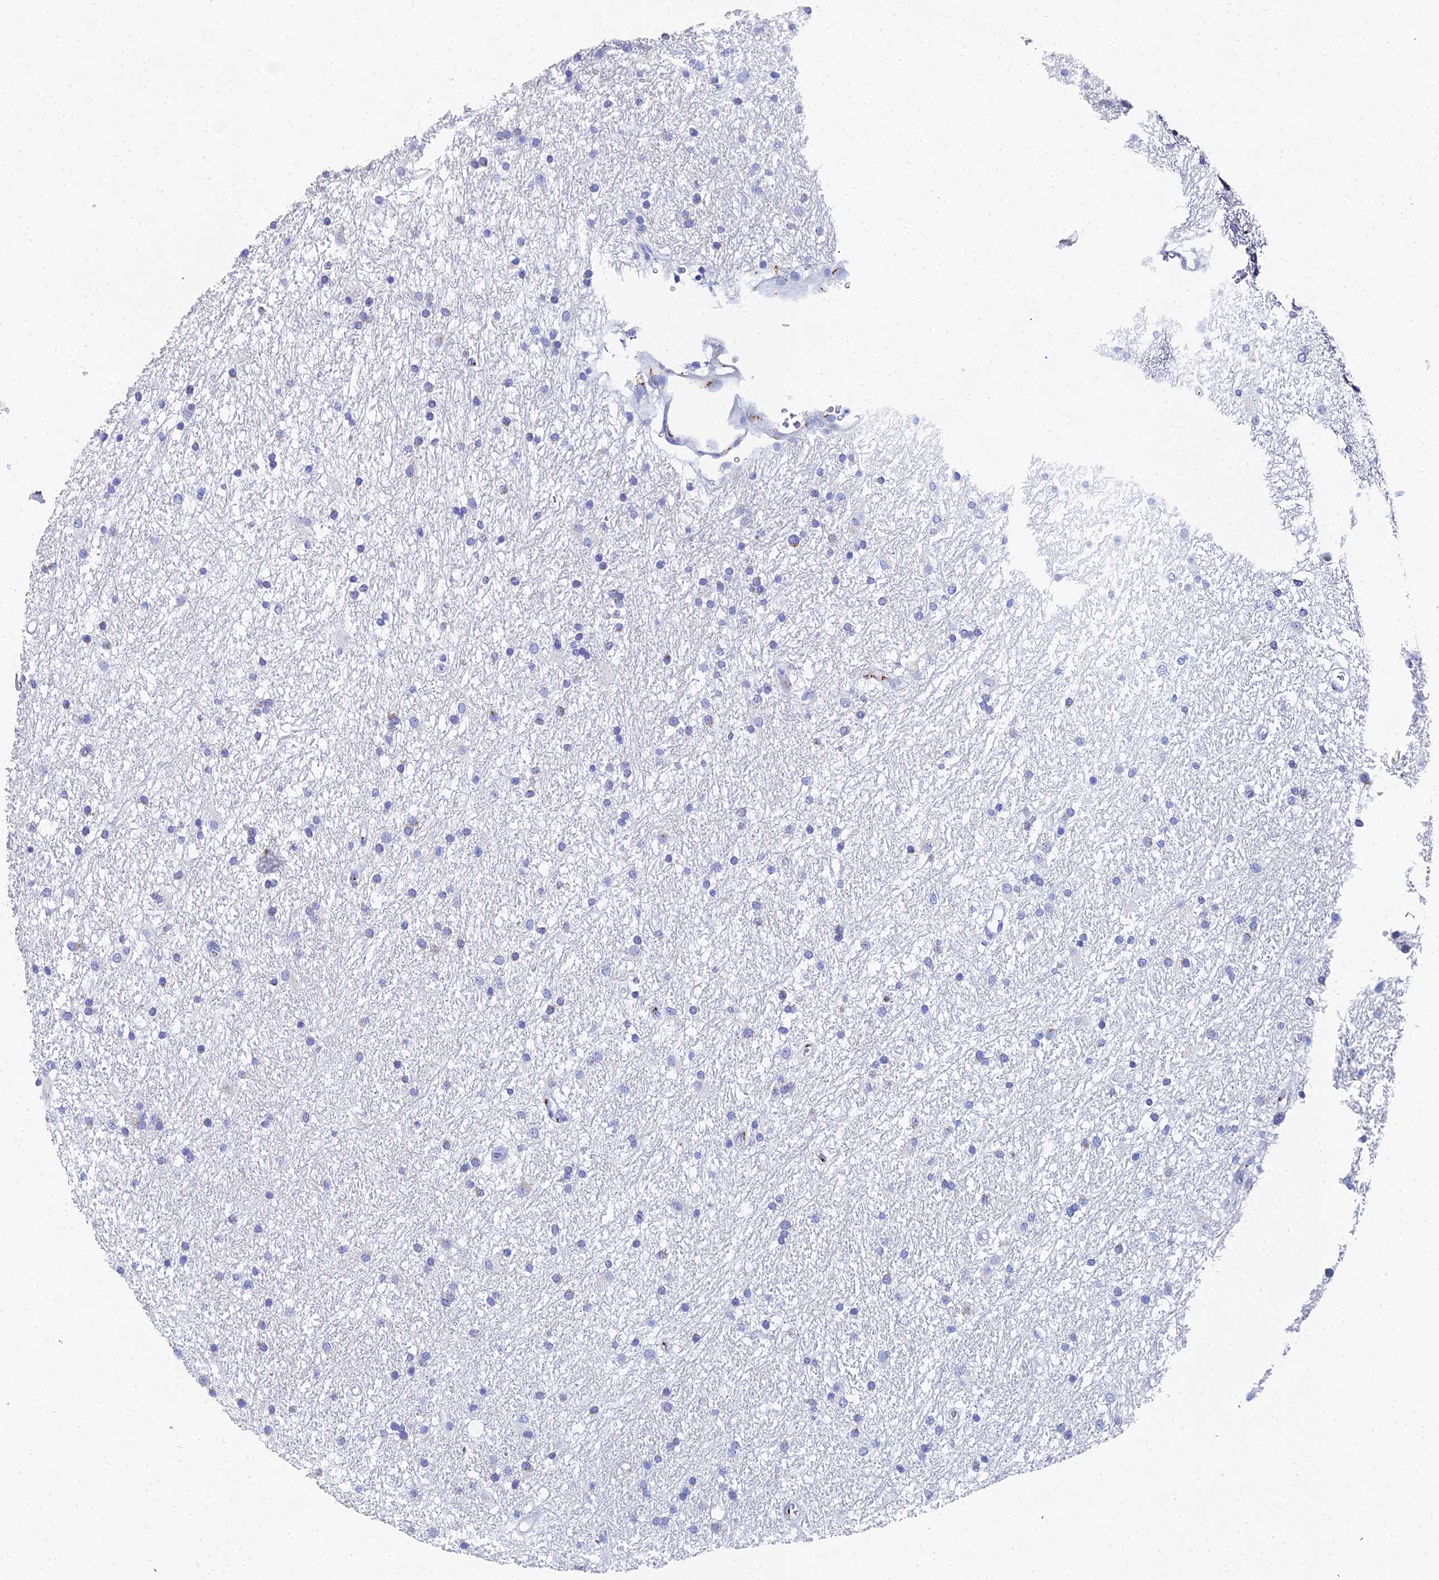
{"staining": {"intensity": "negative", "quantity": "none", "location": "none"}, "tissue": "glioma", "cell_type": "Tumor cells", "image_type": "cancer", "snomed": [{"axis": "morphology", "description": "Glioma, malignant, High grade"}, {"axis": "topography", "description": "Brain"}], "caption": "Immunohistochemistry histopathology image of neoplastic tissue: human malignant glioma (high-grade) stained with DAB reveals no significant protein expression in tumor cells.", "gene": "ENSG00000268674", "patient": {"sex": "male", "age": 77}}